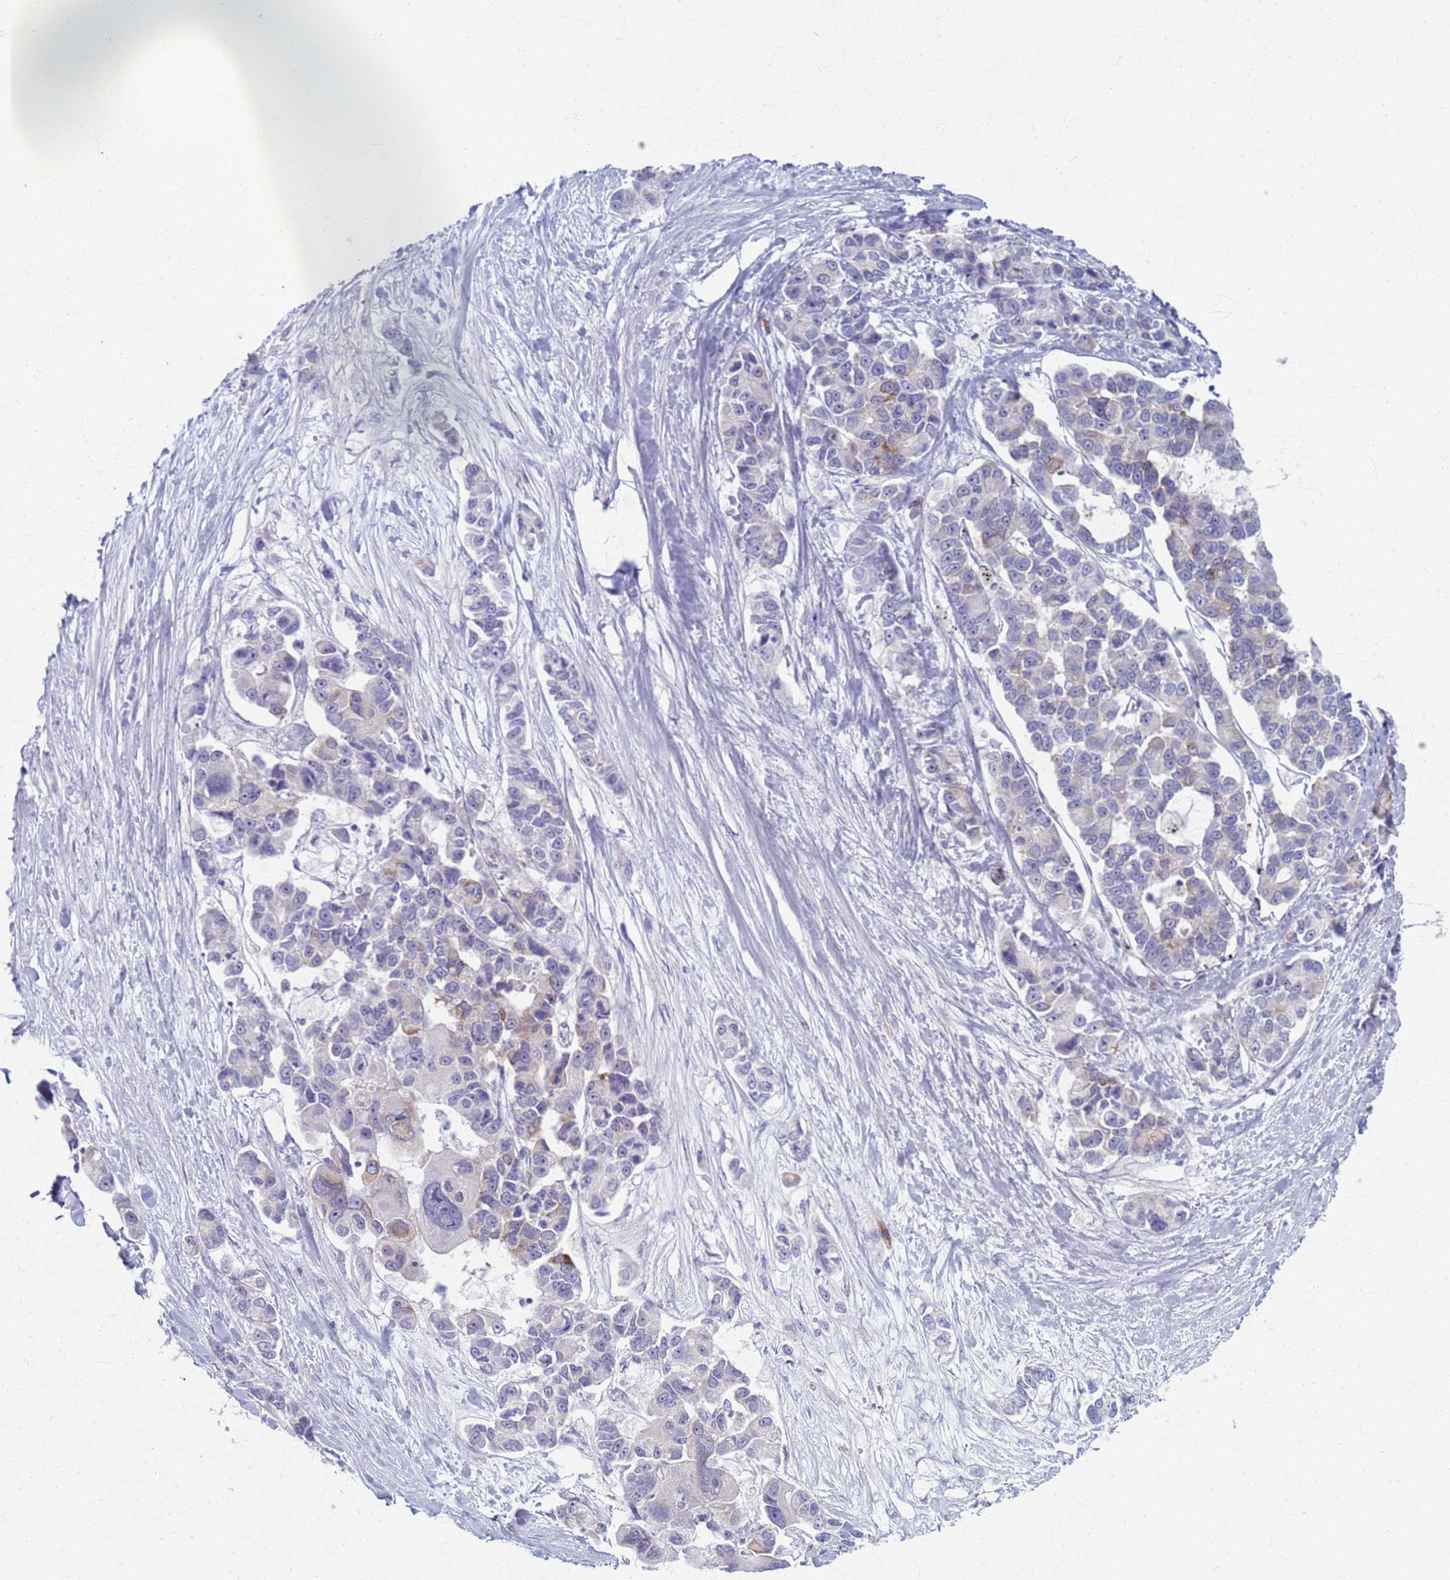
{"staining": {"intensity": "weak", "quantity": "<25%", "location": "cytoplasmic/membranous"}, "tissue": "lung cancer", "cell_type": "Tumor cells", "image_type": "cancer", "snomed": [{"axis": "morphology", "description": "Adenocarcinoma, NOS"}, {"axis": "topography", "description": "Lung"}], "caption": "Image shows no protein staining in tumor cells of lung adenocarcinoma tissue.", "gene": "CLCA2", "patient": {"sex": "female", "age": 54}}